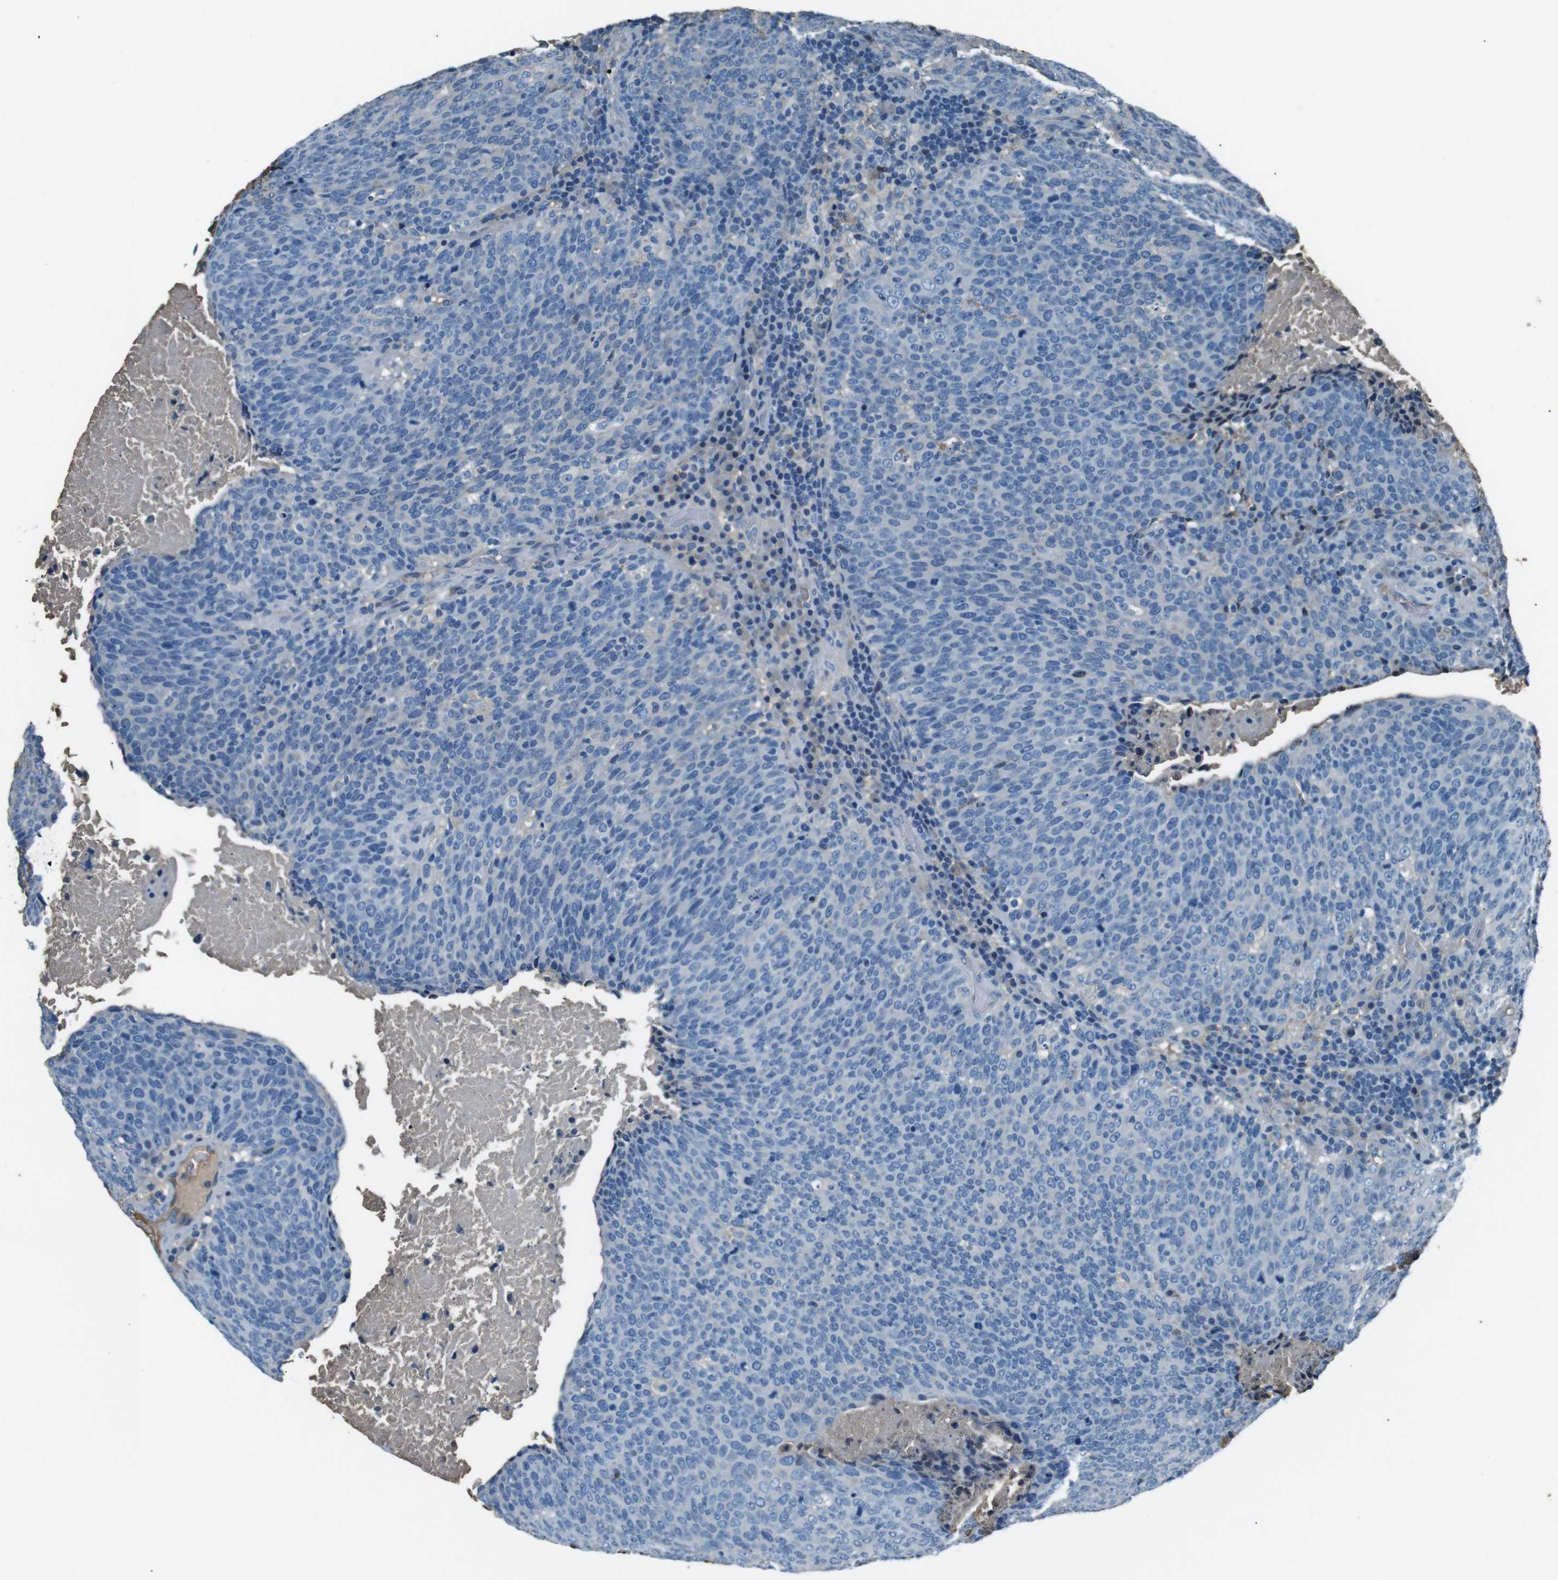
{"staining": {"intensity": "negative", "quantity": "none", "location": "none"}, "tissue": "head and neck cancer", "cell_type": "Tumor cells", "image_type": "cancer", "snomed": [{"axis": "morphology", "description": "Squamous cell carcinoma, NOS"}, {"axis": "morphology", "description": "Squamous cell carcinoma, metastatic, NOS"}, {"axis": "topography", "description": "Lymph node"}, {"axis": "topography", "description": "Head-Neck"}], "caption": "Protein analysis of metastatic squamous cell carcinoma (head and neck) reveals no significant positivity in tumor cells.", "gene": "LEP", "patient": {"sex": "male", "age": 62}}